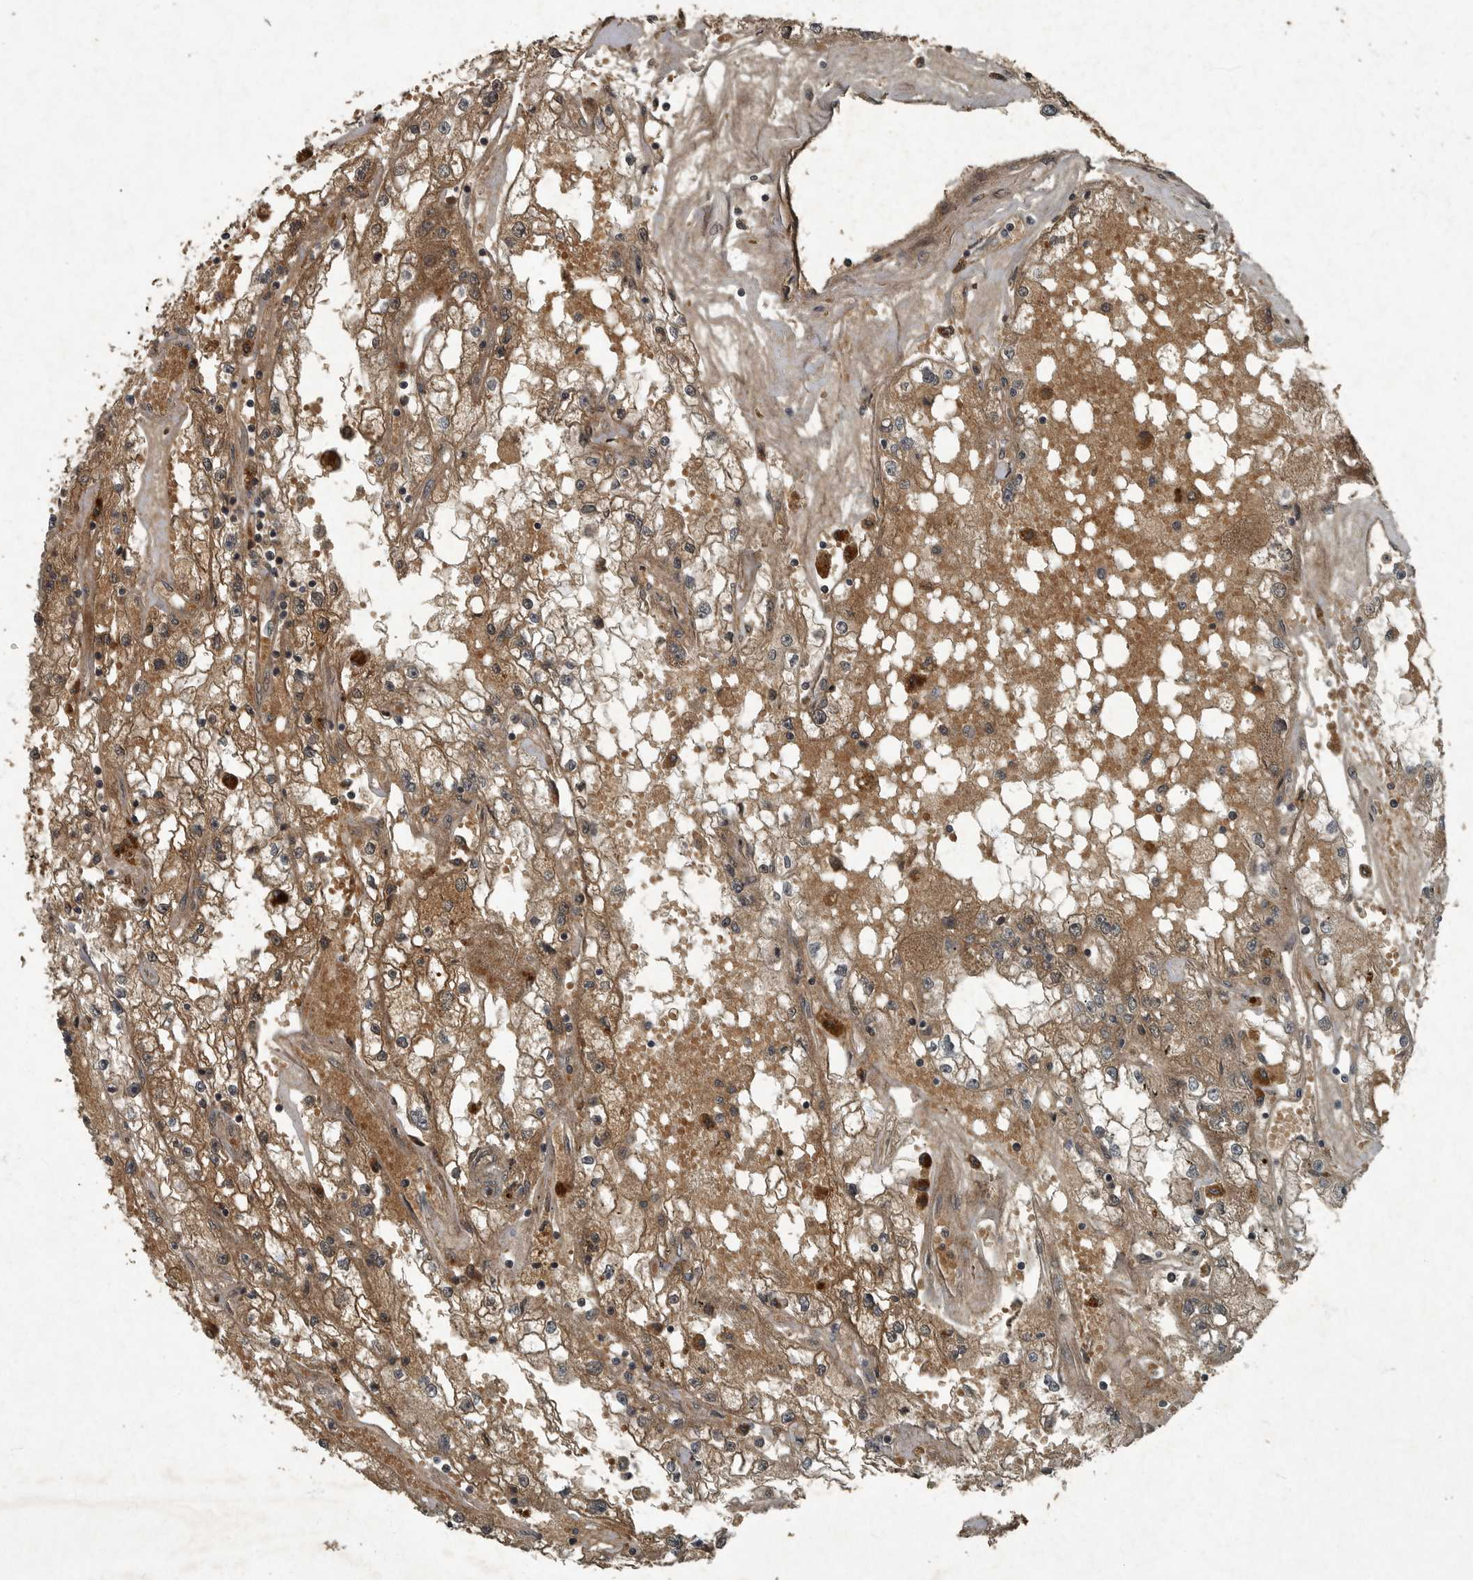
{"staining": {"intensity": "moderate", "quantity": ">75%", "location": "cytoplasmic/membranous"}, "tissue": "renal cancer", "cell_type": "Tumor cells", "image_type": "cancer", "snomed": [{"axis": "morphology", "description": "Adenocarcinoma, NOS"}, {"axis": "topography", "description": "Kidney"}], "caption": "A brown stain shows moderate cytoplasmic/membranous expression of a protein in adenocarcinoma (renal) tumor cells.", "gene": "FOXO1", "patient": {"sex": "male", "age": 56}}